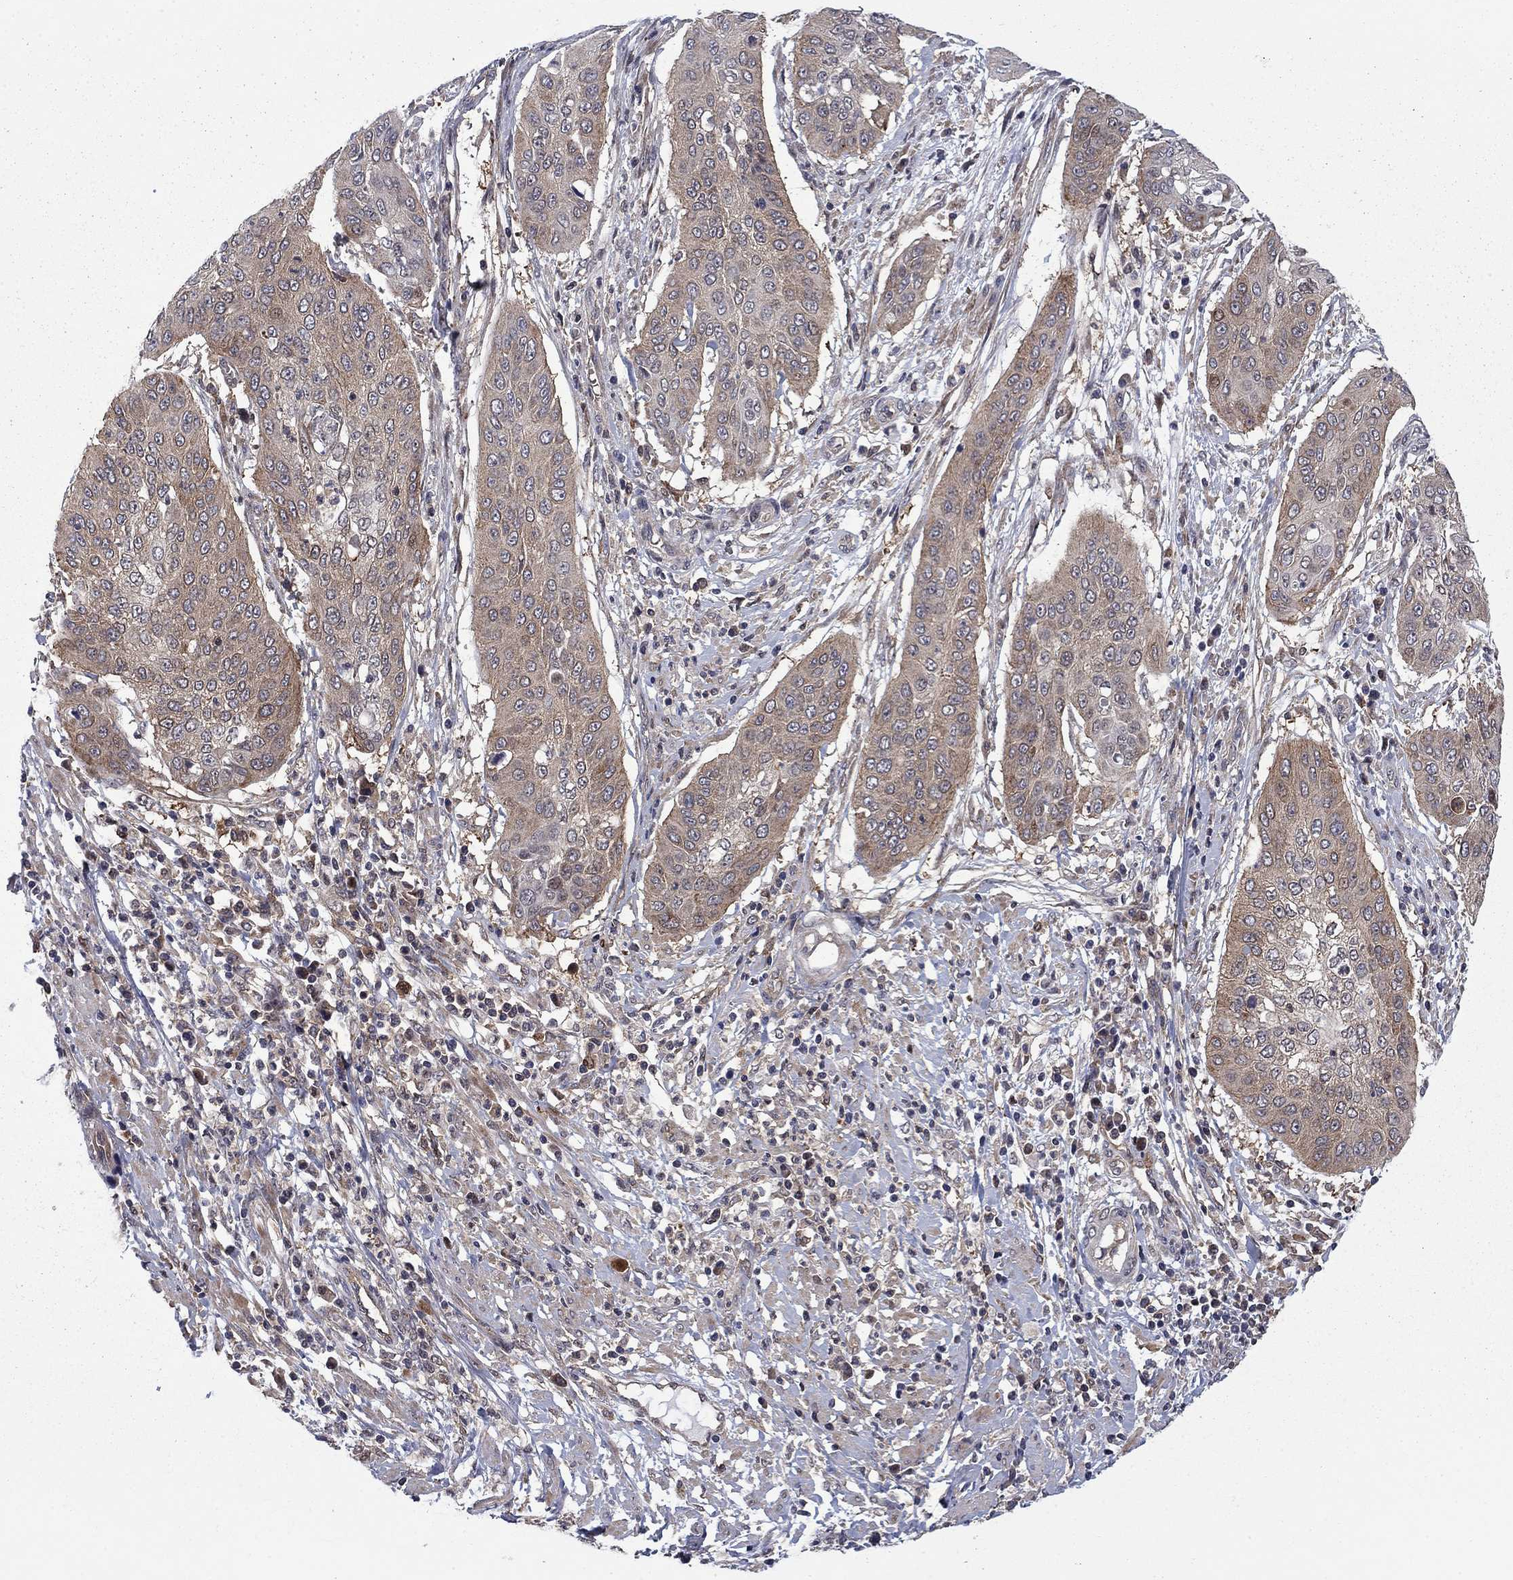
{"staining": {"intensity": "weak", "quantity": ">75%", "location": "cytoplasmic/membranous"}, "tissue": "cervical cancer", "cell_type": "Tumor cells", "image_type": "cancer", "snomed": [{"axis": "morphology", "description": "Squamous cell carcinoma, NOS"}, {"axis": "topography", "description": "Cervix"}], "caption": "The histopathology image exhibits immunohistochemical staining of cervical cancer. There is weak cytoplasmic/membranous positivity is identified in about >75% of tumor cells.", "gene": "HDAC4", "patient": {"sex": "female", "age": 39}}